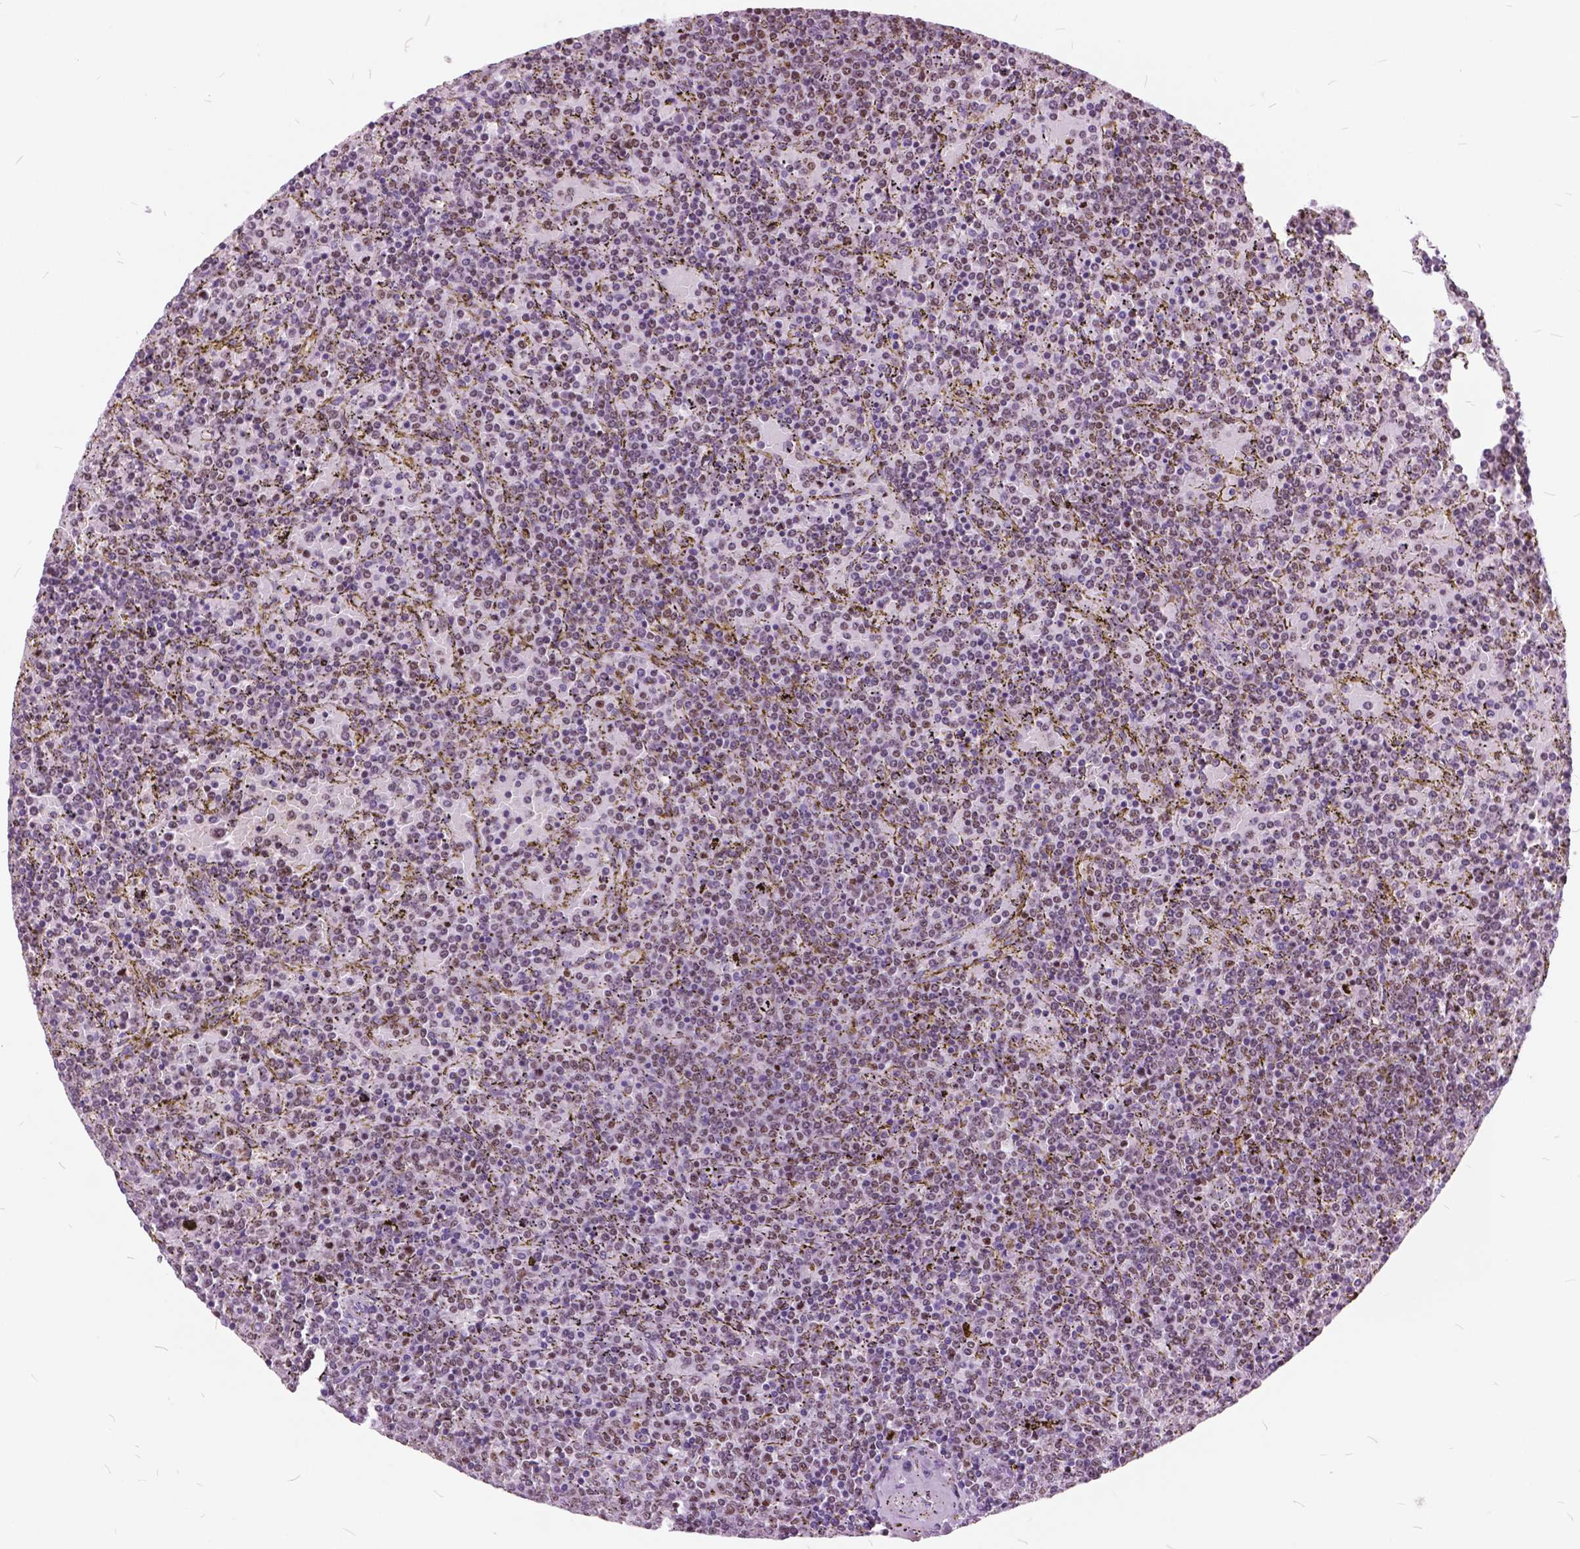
{"staining": {"intensity": "weak", "quantity": "25%-75%", "location": "nuclear"}, "tissue": "lymphoma", "cell_type": "Tumor cells", "image_type": "cancer", "snomed": [{"axis": "morphology", "description": "Malignant lymphoma, non-Hodgkin's type, Low grade"}, {"axis": "topography", "description": "Spleen"}], "caption": "Lymphoma was stained to show a protein in brown. There is low levels of weak nuclear staining in approximately 25%-75% of tumor cells.", "gene": "SP140", "patient": {"sex": "female", "age": 77}}